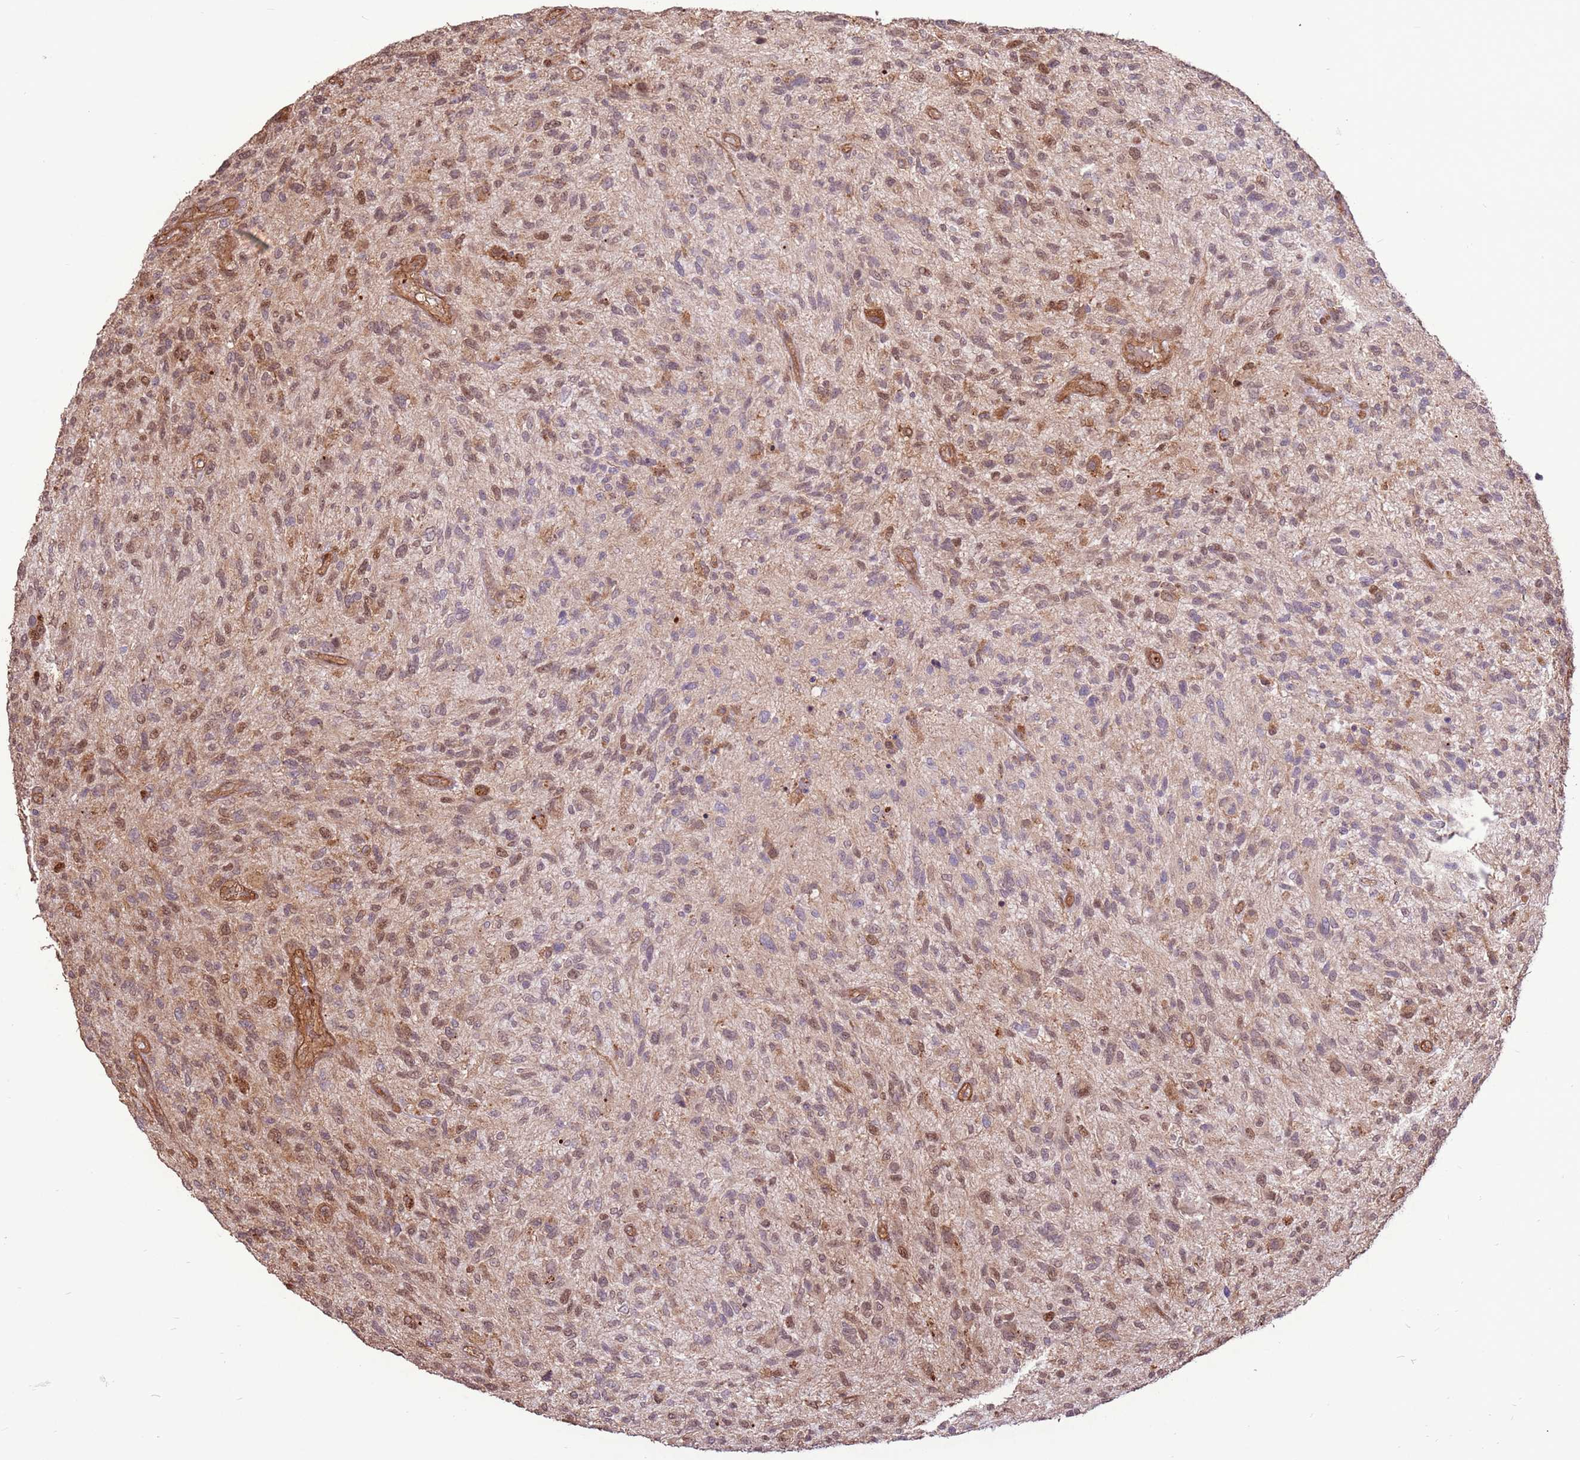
{"staining": {"intensity": "moderate", "quantity": "25%-75%", "location": "cytoplasmic/membranous,nuclear"}, "tissue": "glioma", "cell_type": "Tumor cells", "image_type": "cancer", "snomed": [{"axis": "morphology", "description": "Glioma, malignant, High grade"}, {"axis": "topography", "description": "Brain"}], "caption": "High-power microscopy captured an immunohistochemistry (IHC) micrograph of glioma, revealing moderate cytoplasmic/membranous and nuclear expression in about 25%-75% of tumor cells.", "gene": "CCDC112", "patient": {"sex": "male", "age": 47}}